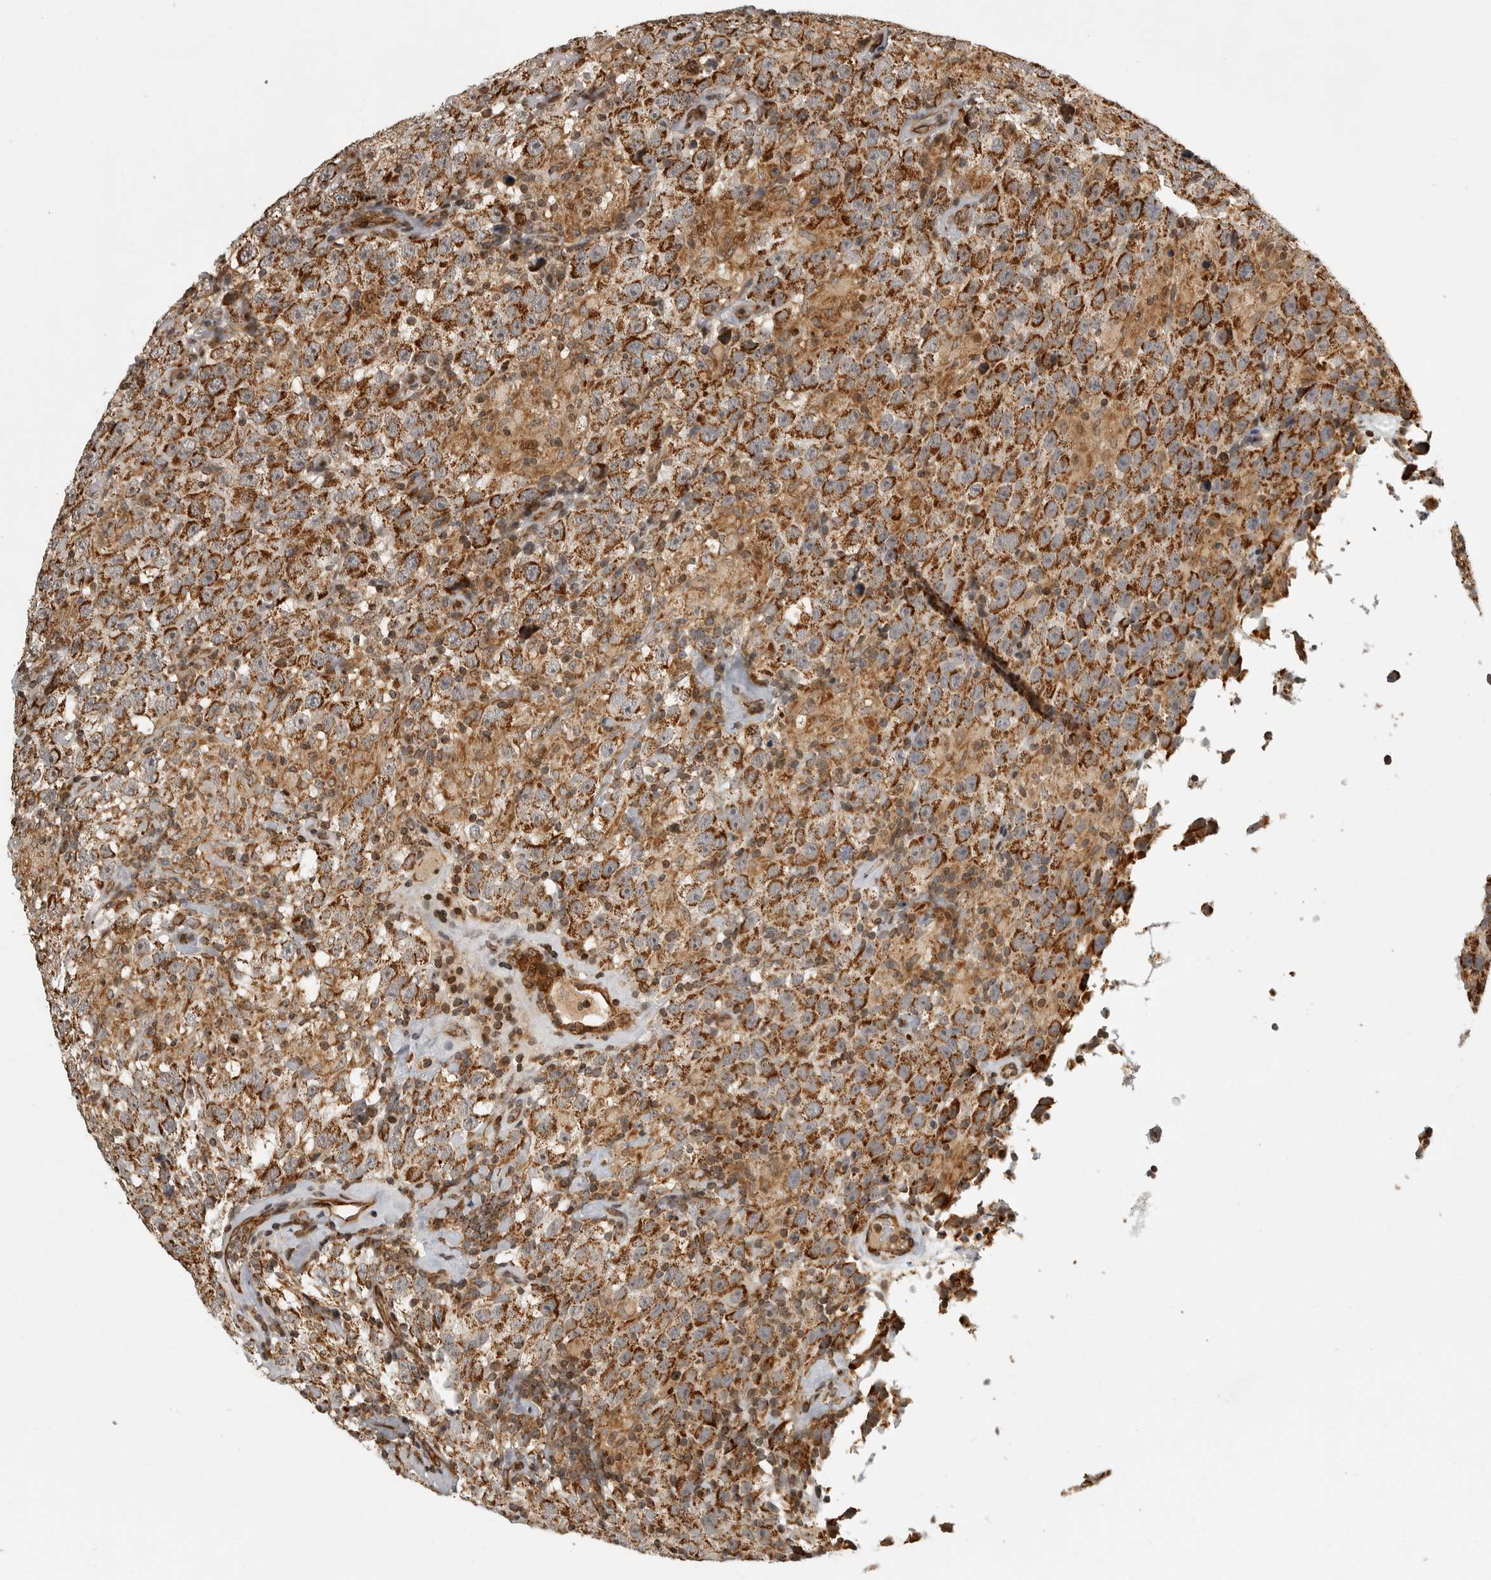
{"staining": {"intensity": "moderate", "quantity": ">75%", "location": "cytoplasmic/membranous"}, "tissue": "testis cancer", "cell_type": "Tumor cells", "image_type": "cancer", "snomed": [{"axis": "morphology", "description": "Seminoma, NOS"}, {"axis": "topography", "description": "Testis"}], "caption": "Tumor cells show medium levels of moderate cytoplasmic/membranous positivity in approximately >75% of cells in human testis seminoma. (DAB (3,3'-diaminobenzidine) IHC with brightfield microscopy, high magnification).", "gene": "NARS2", "patient": {"sex": "male", "age": 41}}